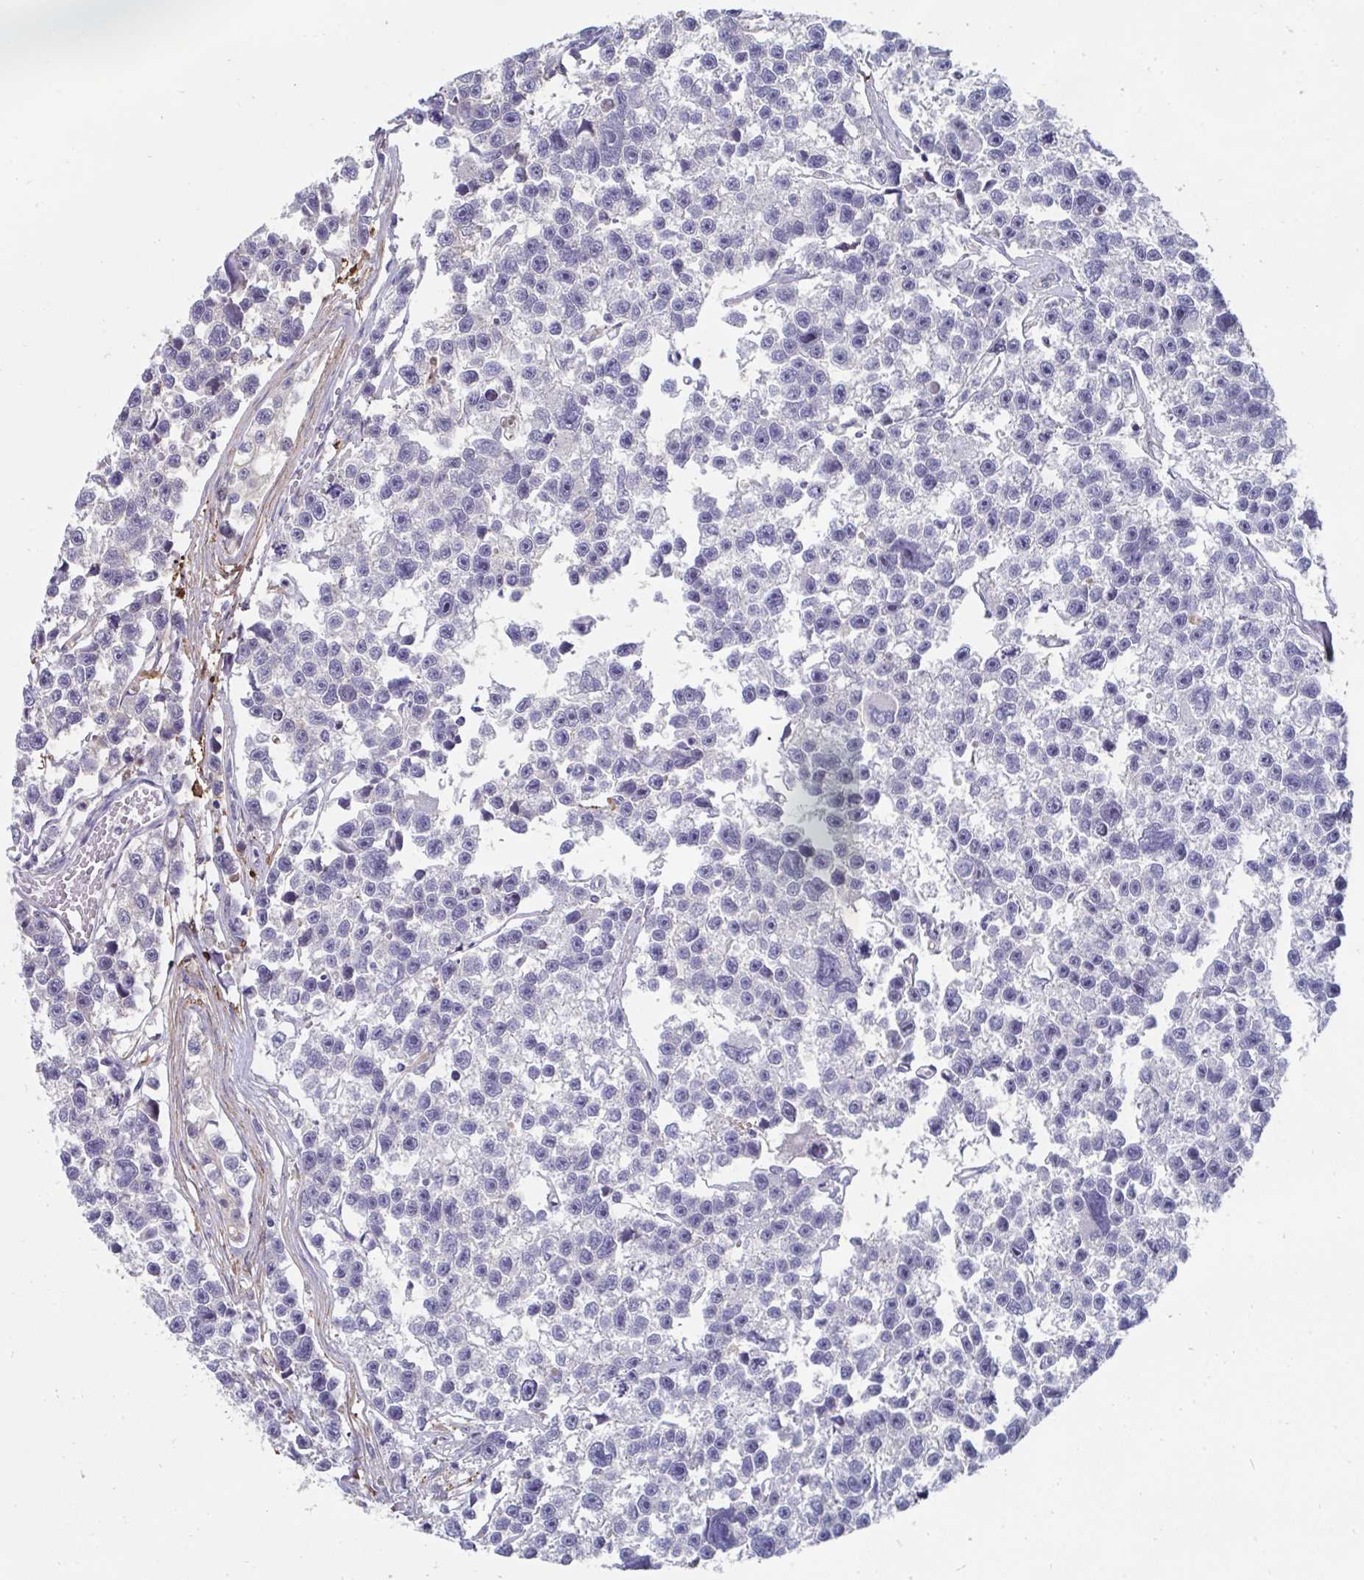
{"staining": {"intensity": "negative", "quantity": "none", "location": "none"}, "tissue": "testis cancer", "cell_type": "Tumor cells", "image_type": "cancer", "snomed": [{"axis": "morphology", "description": "Seminoma, NOS"}, {"axis": "topography", "description": "Testis"}], "caption": "Immunohistochemical staining of testis cancer (seminoma) demonstrates no significant staining in tumor cells. (Brightfield microscopy of DAB (3,3'-diaminobenzidine) immunohistochemistry (IHC) at high magnification).", "gene": "FBXL13", "patient": {"sex": "male", "age": 26}}